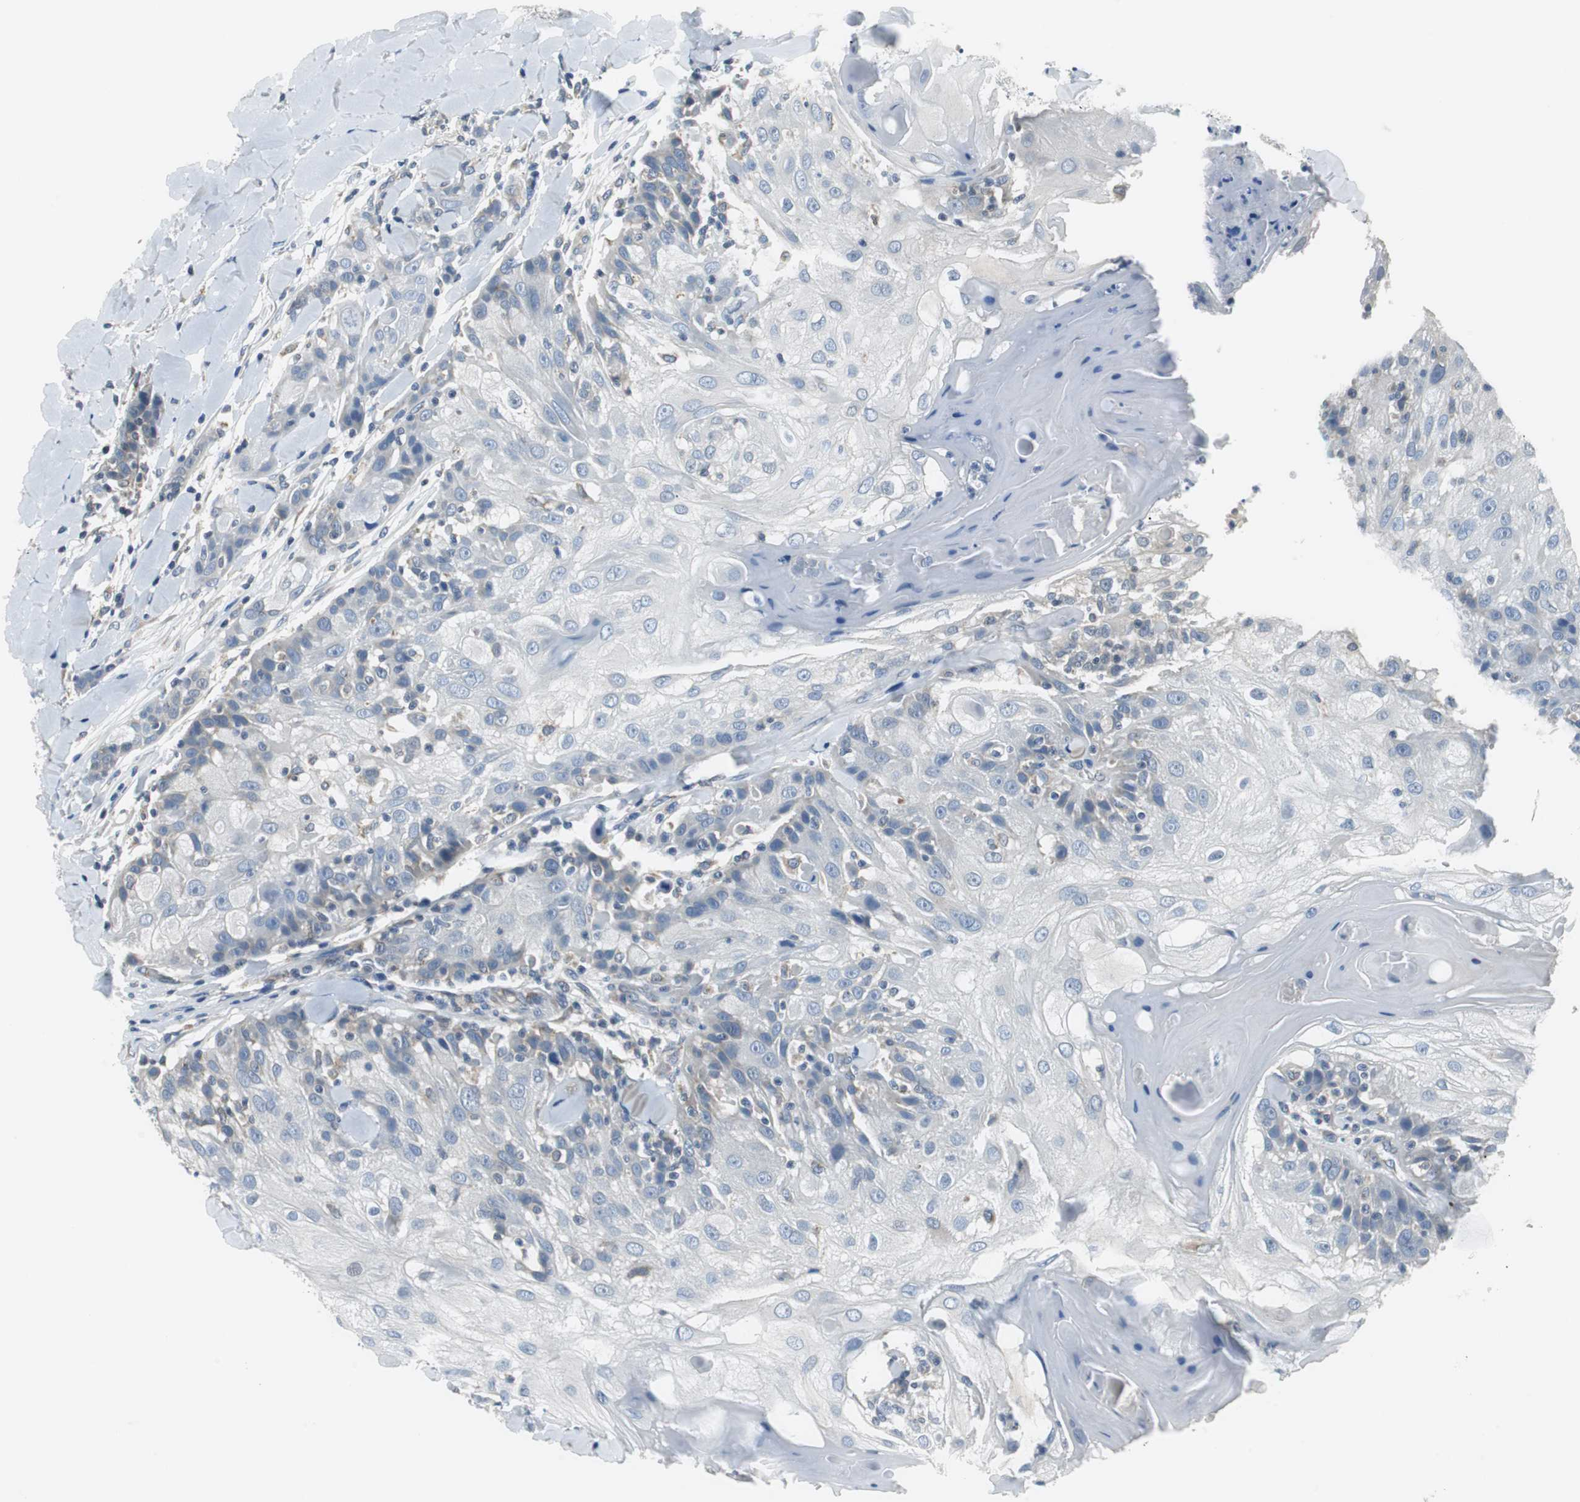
{"staining": {"intensity": "negative", "quantity": "none", "location": "none"}, "tissue": "skin cancer", "cell_type": "Tumor cells", "image_type": "cancer", "snomed": [{"axis": "morphology", "description": "Normal tissue, NOS"}, {"axis": "morphology", "description": "Squamous cell carcinoma, NOS"}, {"axis": "topography", "description": "Skin"}], "caption": "The image demonstrates no staining of tumor cells in skin squamous cell carcinoma. The staining is performed using DAB brown chromogen with nuclei counter-stained in using hematoxylin.", "gene": "PLAA", "patient": {"sex": "female", "age": 83}}